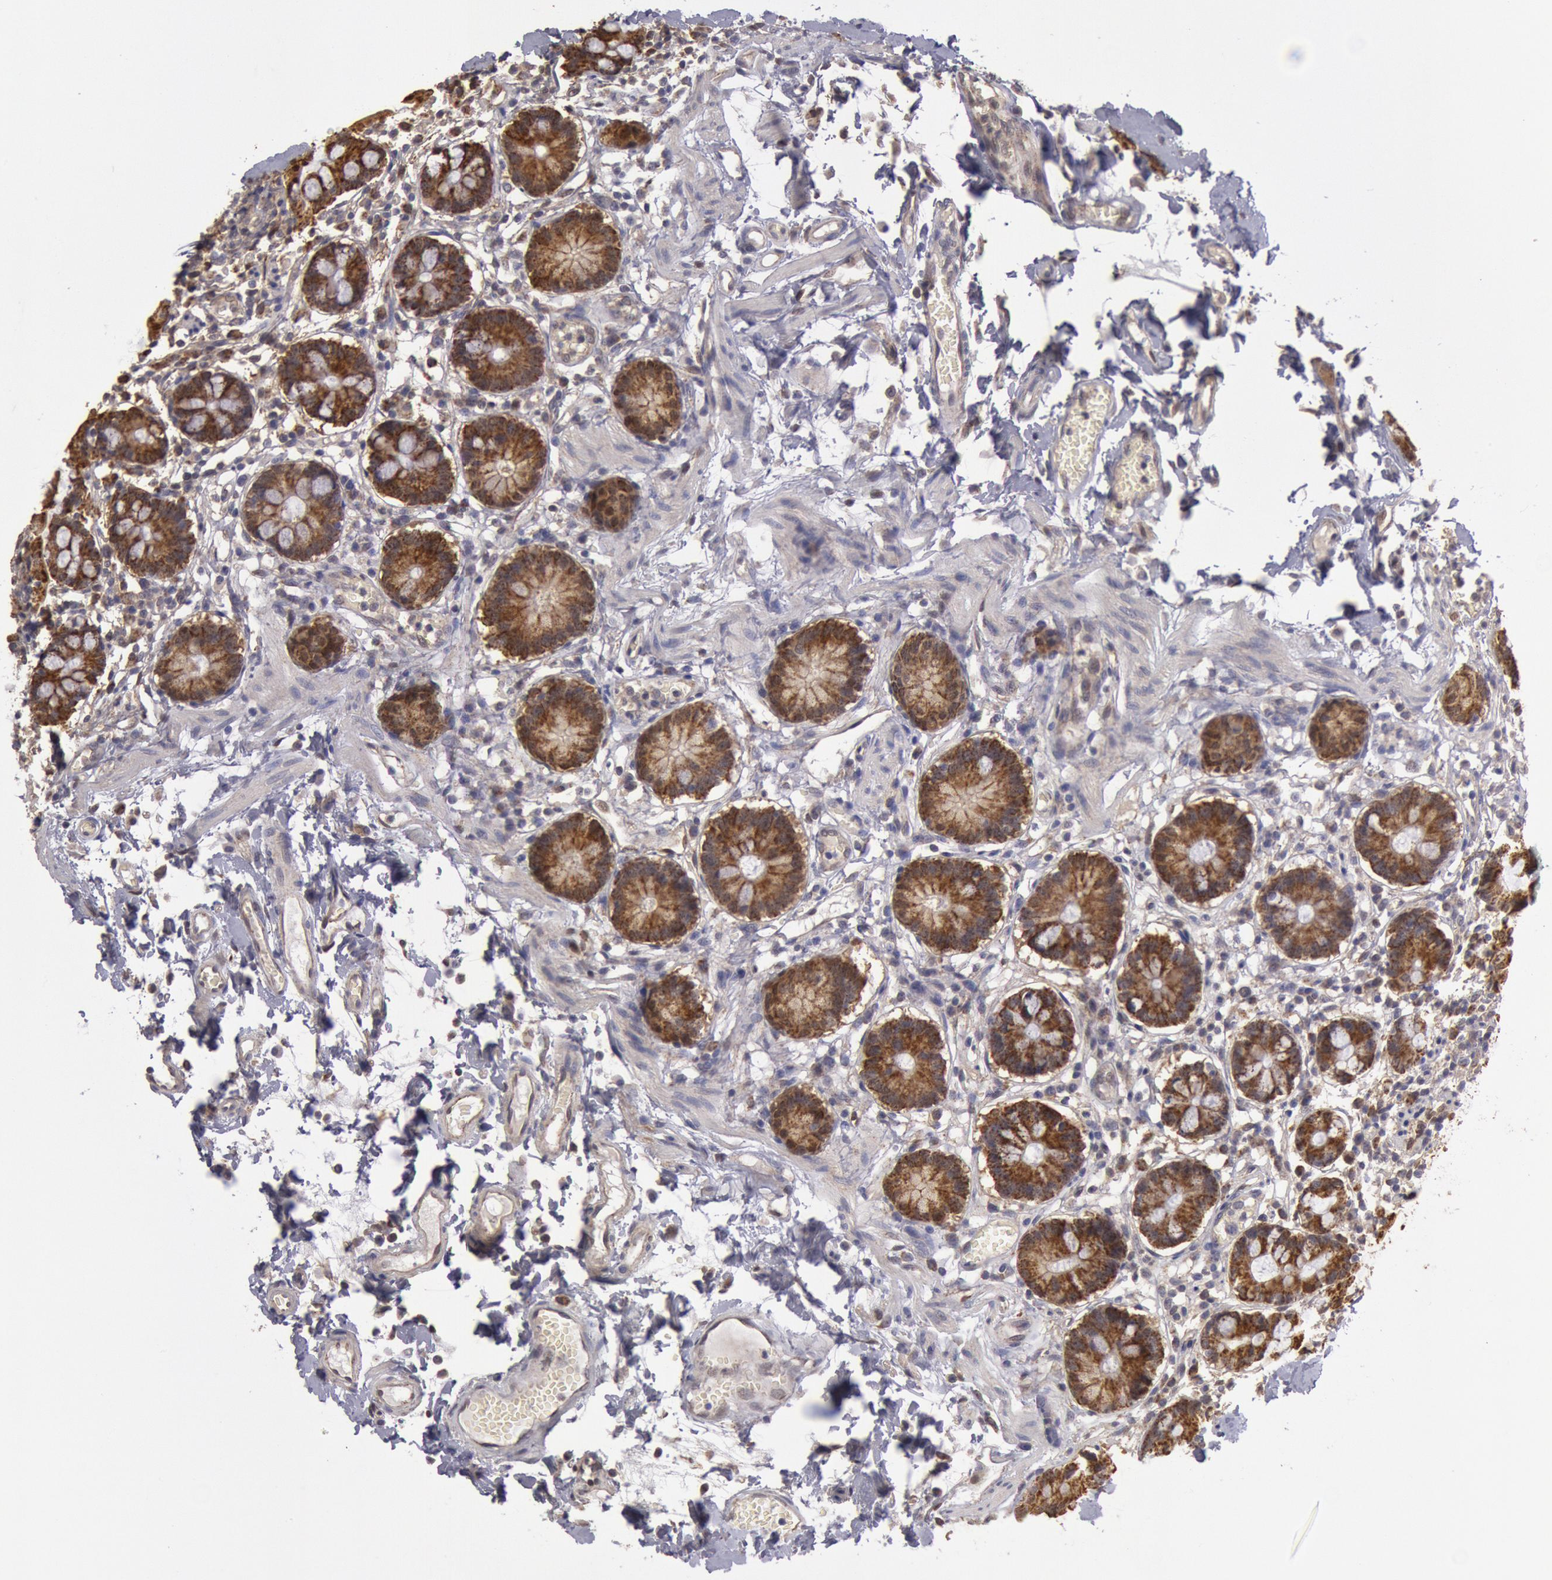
{"staining": {"intensity": "strong", "quantity": ">75%", "location": "cytoplasmic/membranous"}, "tissue": "small intestine", "cell_type": "Glandular cells", "image_type": "normal", "snomed": [{"axis": "morphology", "description": "Normal tissue, NOS"}, {"axis": "topography", "description": "Small intestine"}], "caption": "A histopathology image of human small intestine stained for a protein exhibits strong cytoplasmic/membranous brown staining in glandular cells. (Brightfield microscopy of DAB IHC at high magnification).", "gene": "MPST", "patient": {"sex": "female", "age": 61}}